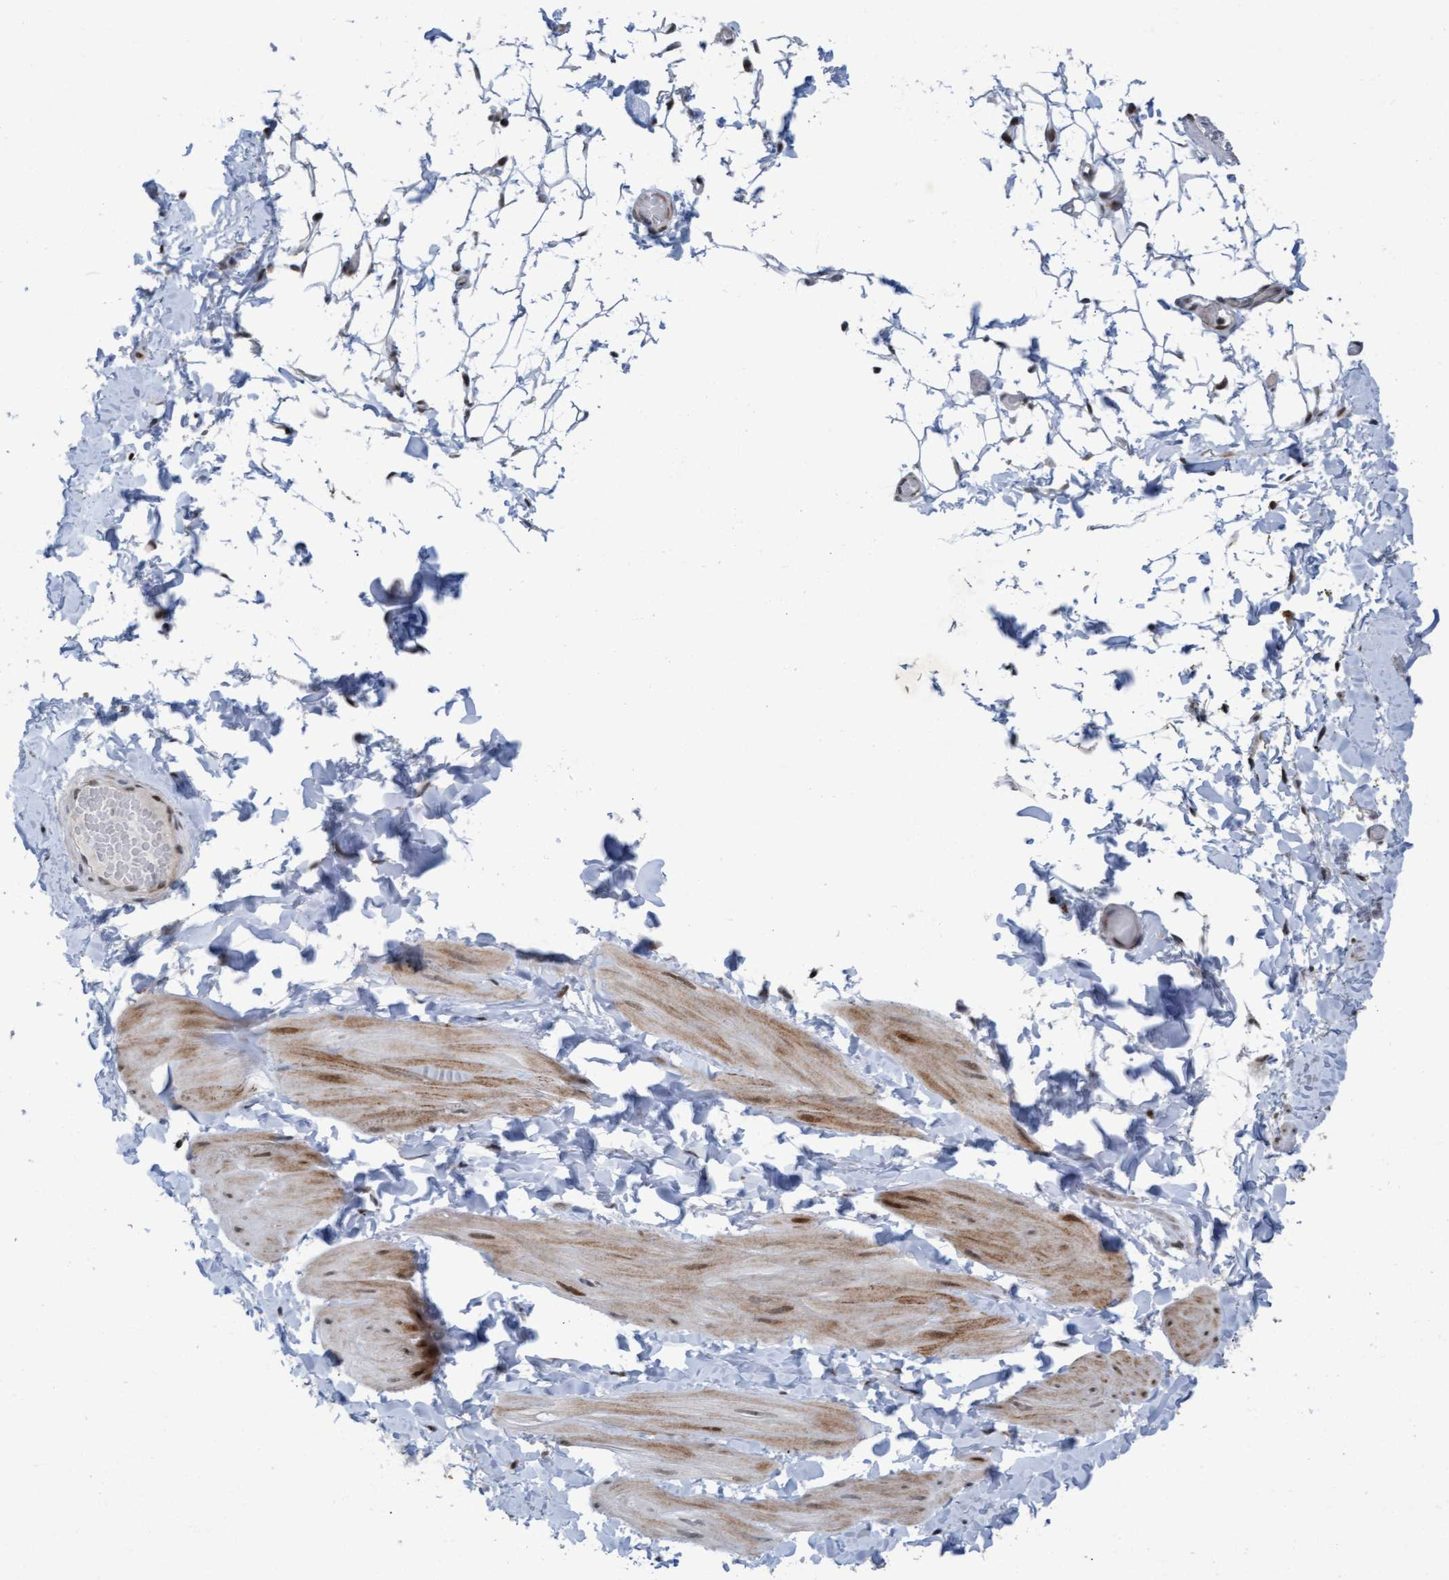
{"staining": {"intensity": "negative", "quantity": "none", "location": "none"}, "tissue": "adipose tissue", "cell_type": "Adipocytes", "image_type": "normal", "snomed": [{"axis": "morphology", "description": "Normal tissue, NOS"}, {"axis": "topography", "description": "Adipose tissue"}, {"axis": "topography", "description": "Vascular tissue"}, {"axis": "topography", "description": "Peripheral nerve tissue"}], "caption": "The micrograph shows no significant staining in adipocytes of adipose tissue.", "gene": "CWC27", "patient": {"sex": "male", "age": 25}}